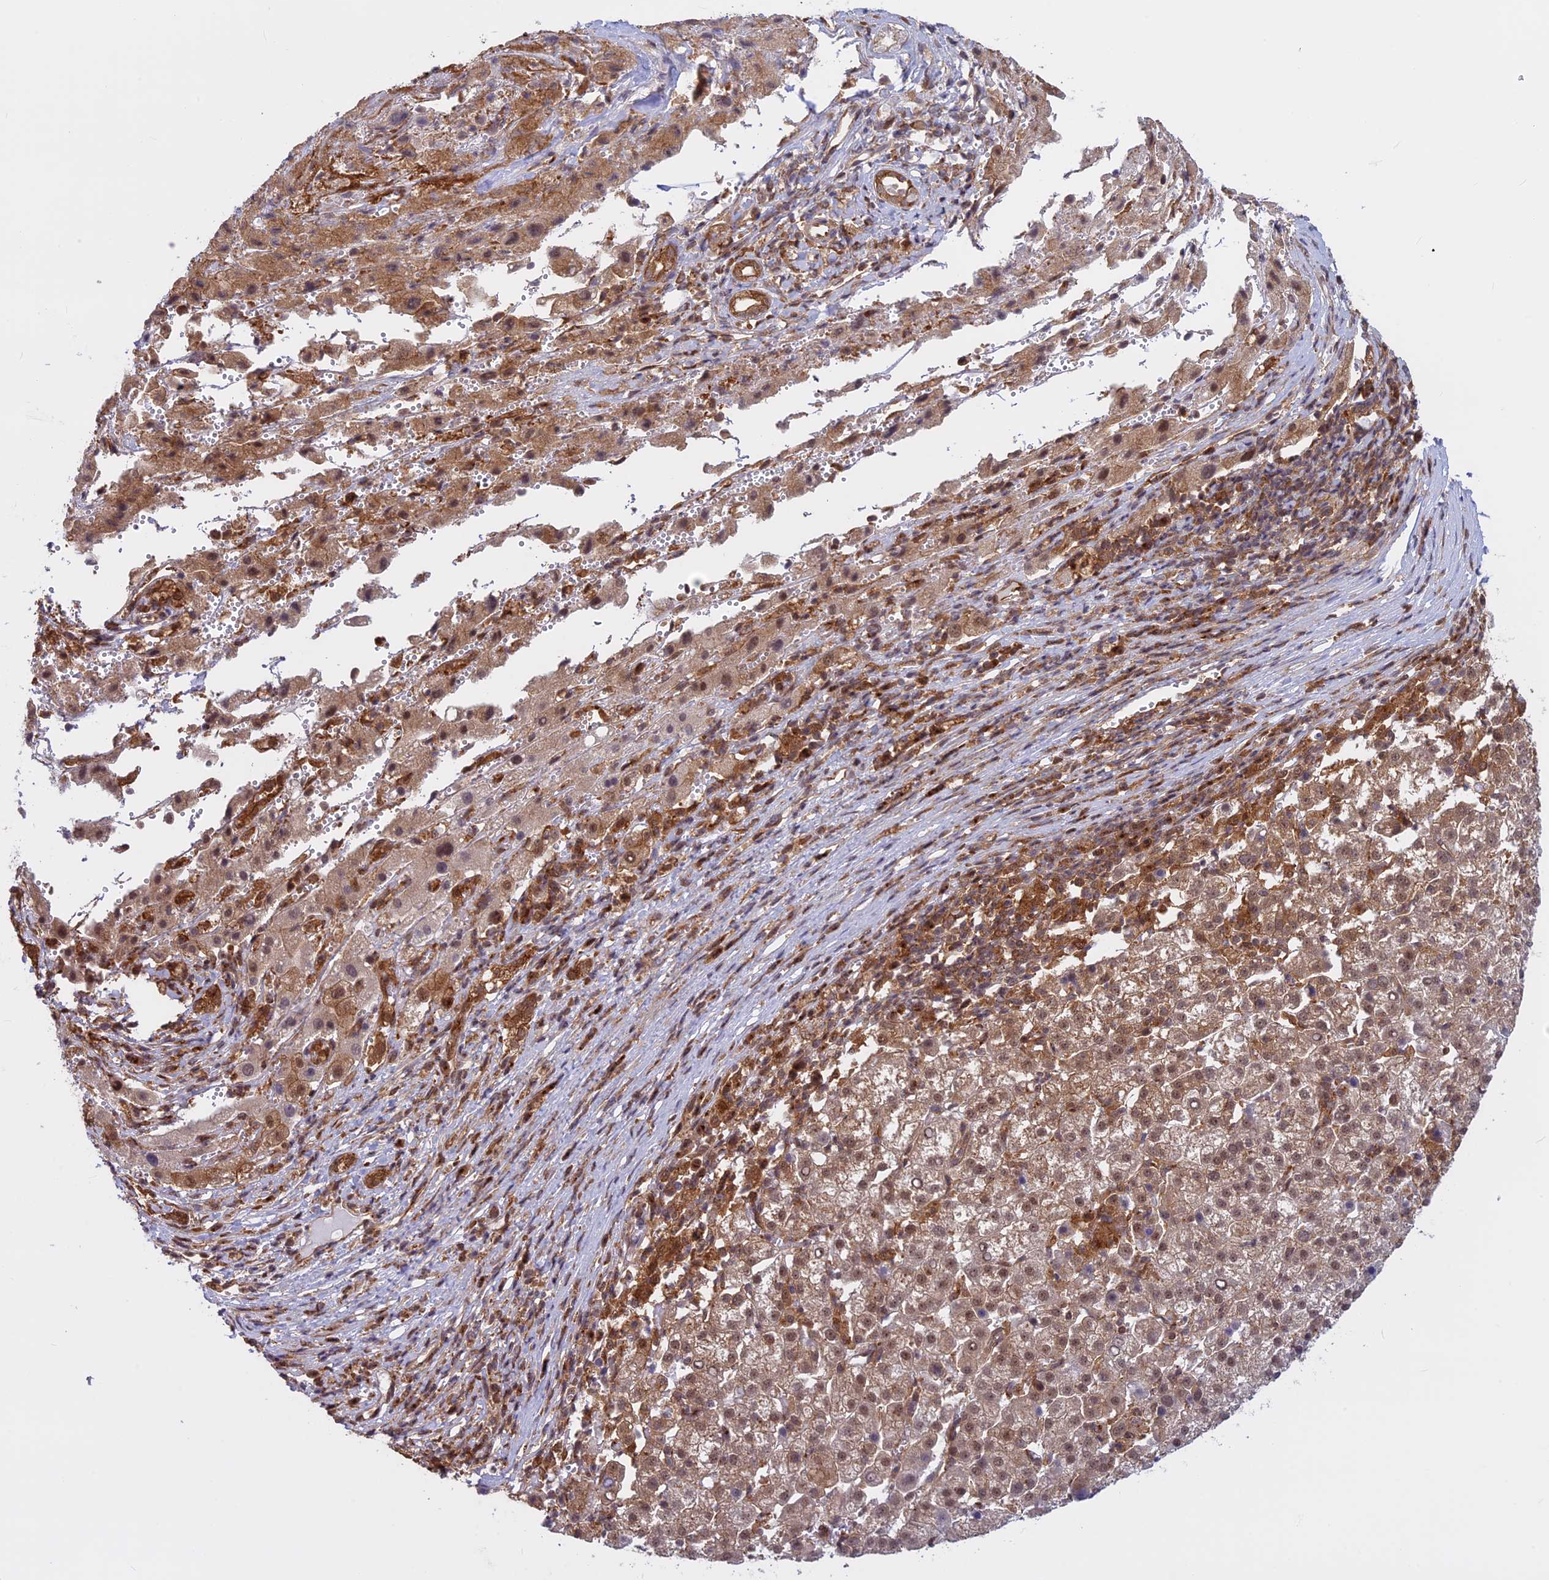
{"staining": {"intensity": "weak", "quantity": ">75%", "location": "cytoplasmic/membranous"}, "tissue": "liver cancer", "cell_type": "Tumor cells", "image_type": "cancer", "snomed": [{"axis": "morphology", "description": "Carcinoma, Hepatocellular, NOS"}, {"axis": "topography", "description": "Liver"}], "caption": "Immunohistochemical staining of liver cancer demonstrates low levels of weak cytoplasmic/membranous positivity in approximately >75% of tumor cells.", "gene": "CLINT1", "patient": {"sex": "female", "age": 58}}